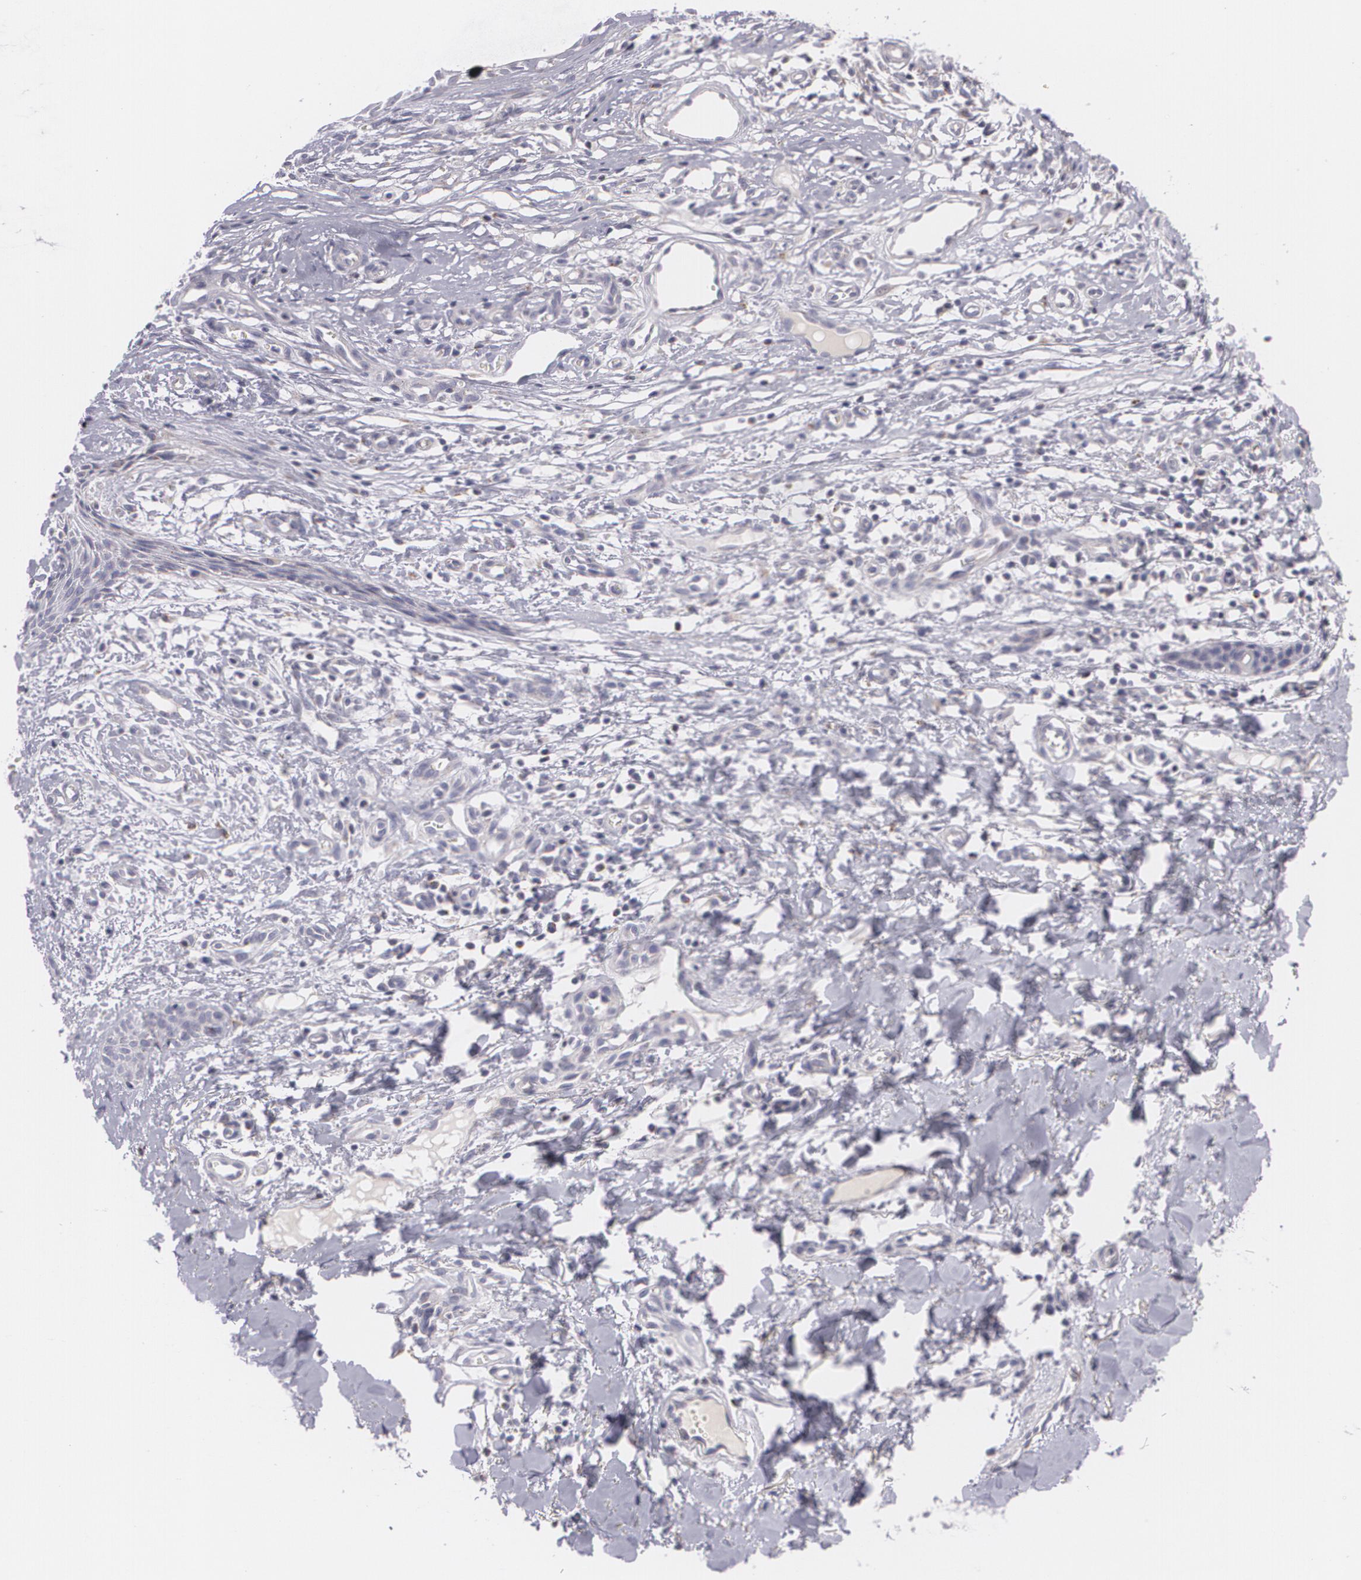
{"staining": {"intensity": "negative", "quantity": "none", "location": "none"}, "tissue": "skin cancer", "cell_type": "Tumor cells", "image_type": "cancer", "snomed": [{"axis": "morphology", "description": "Basal cell carcinoma"}, {"axis": "topography", "description": "Skin"}], "caption": "Immunohistochemical staining of human skin basal cell carcinoma shows no significant positivity in tumor cells.", "gene": "CILK1", "patient": {"sex": "male", "age": 75}}